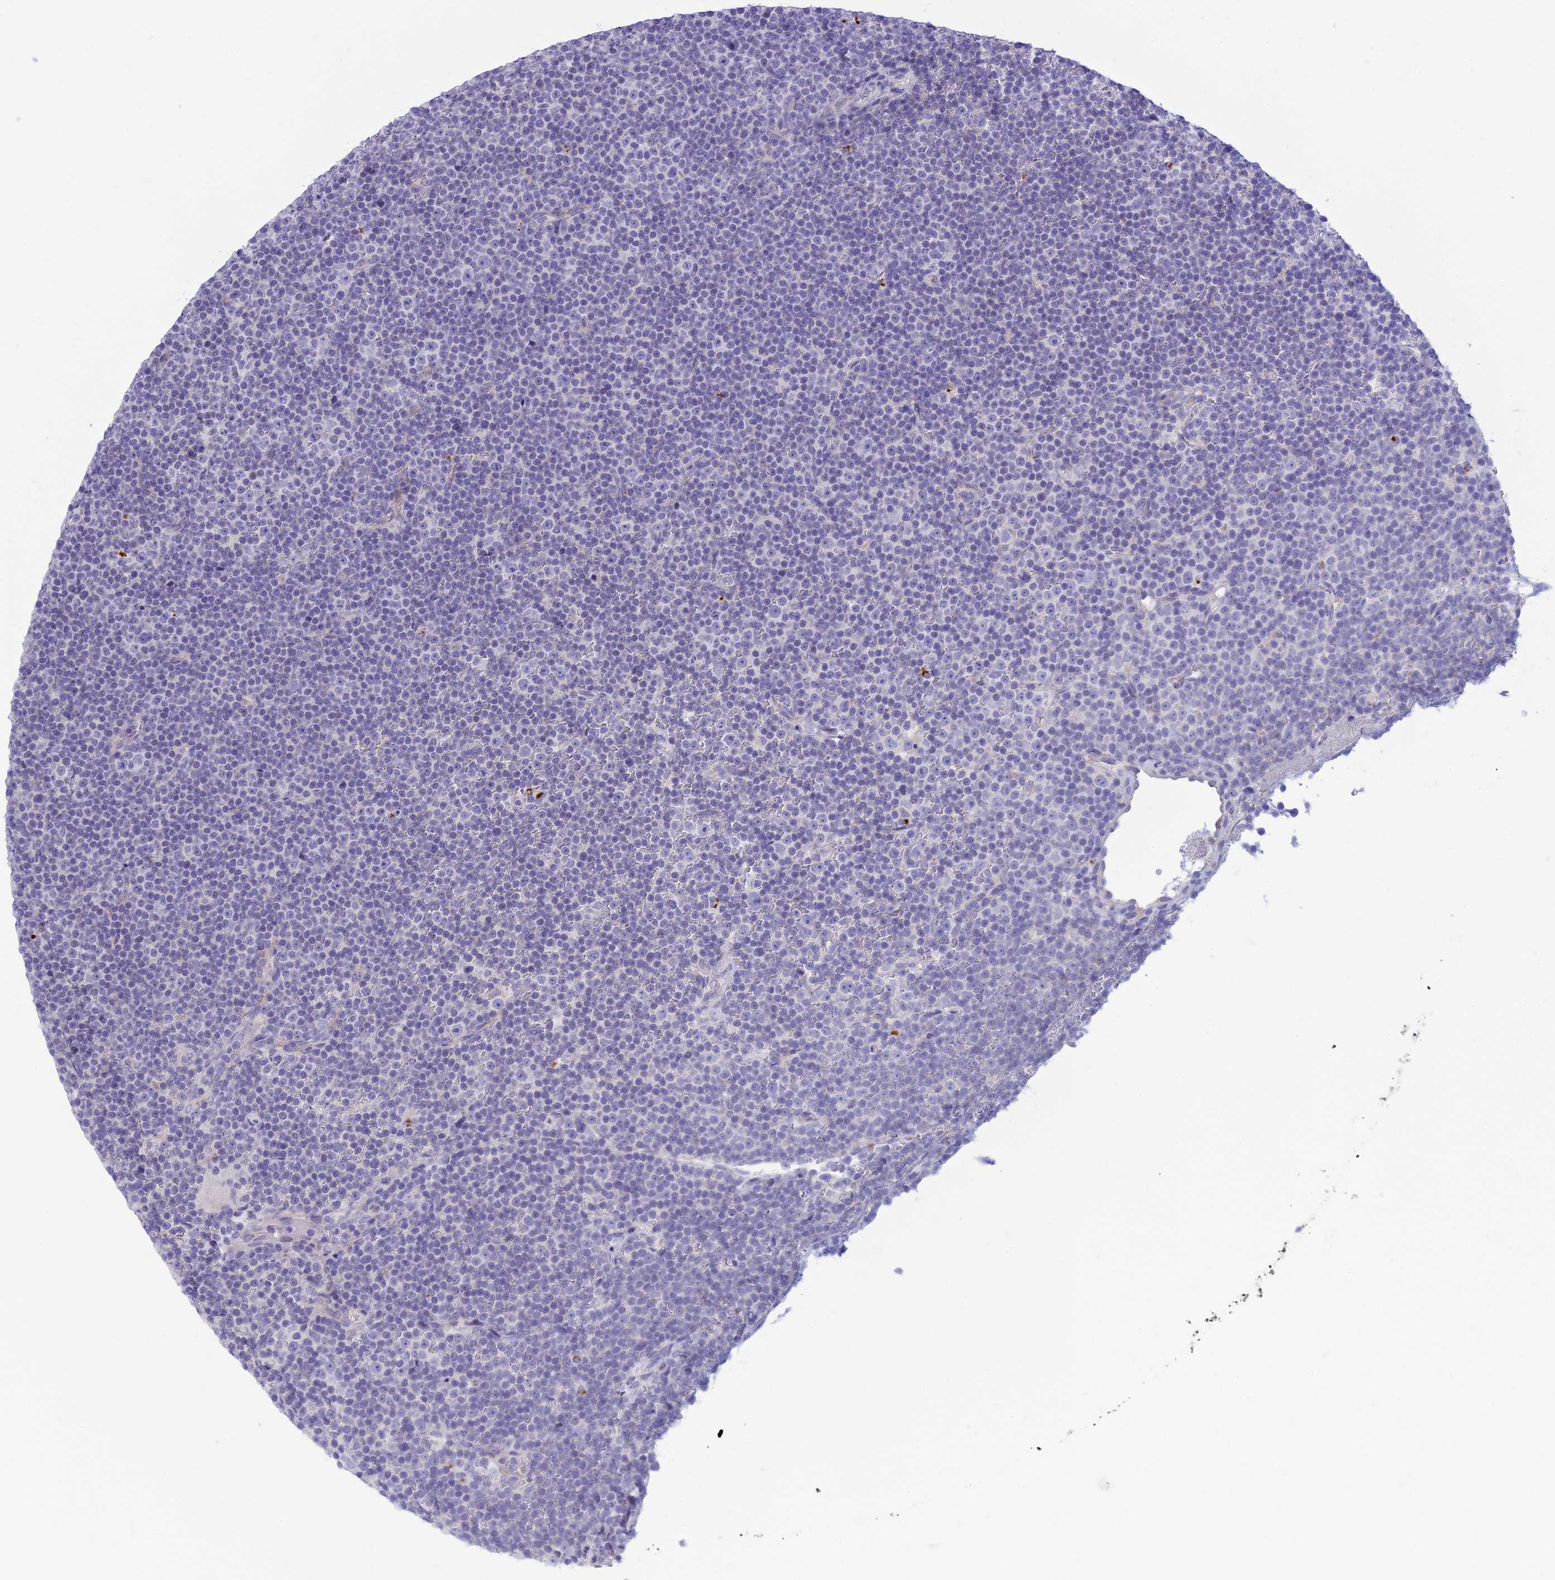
{"staining": {"intensity": "negative", "quantity": "none", "location": "none"}, "tissue": "lymphoma", "cell_type": "Tumor cells", "image_type": "cancer", "snomed": [{"axis": "morphology", "description": "Malignant lymphoma, non-Hodgkin's type, Low grade"}, {"axis": "topography", "description": "Lymph node"}], "caption": "A high-resolution micrograph shows IHC staining of malignant lymphoma, non-Hodgkin's type (low-grade), which reveals no significant positivity in tumor cells. The staining is performed using DAB (3,3'-diaminobenzidine) brown chromogen with nuclei counter-stained in using hematoxylin.", "gene": "DHDH", "patient": {"sex": "female", "age": 67}}